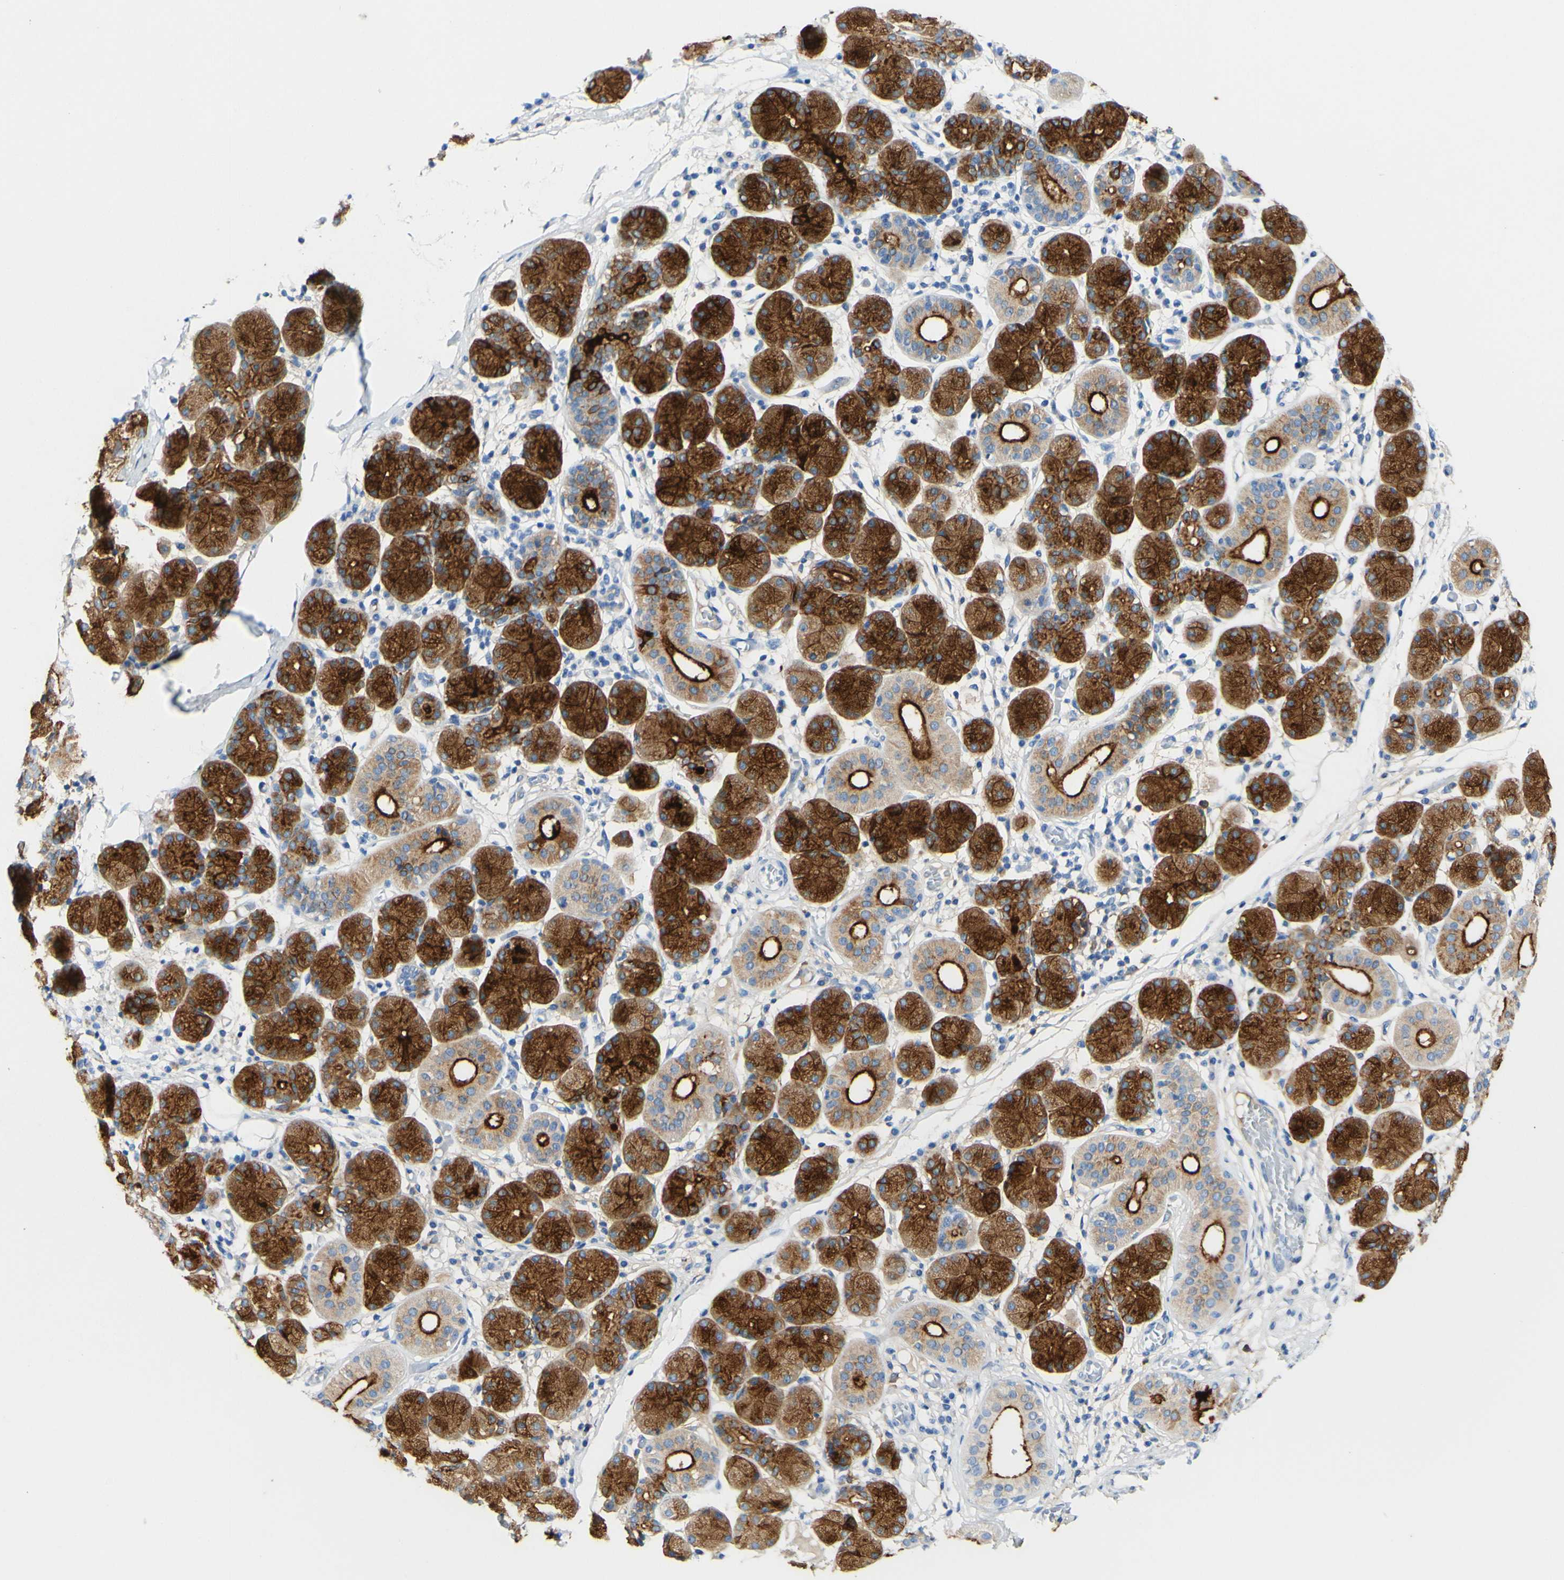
{"staining": {"intensity": "strong", "quantity": ">75%", "location": "cytoplasmic/membranous"}, "tissue": "salivary gland", "cell_type": "Glandular cells", "image_type": "normal", "snomed": [{"axis": "morphology", "description": "Normal tissue, NOS"}, {"axis": "topography", "description": "Salivary gland"}], "caption": "Glandular cells exhibit strong cytoplasmic/membranous staining in approximately >75% of cells in benign salivary gland. Nuclei are stained in blue.", "gene": "PIGR", "patient": {"sex": "female", "age": 24}}